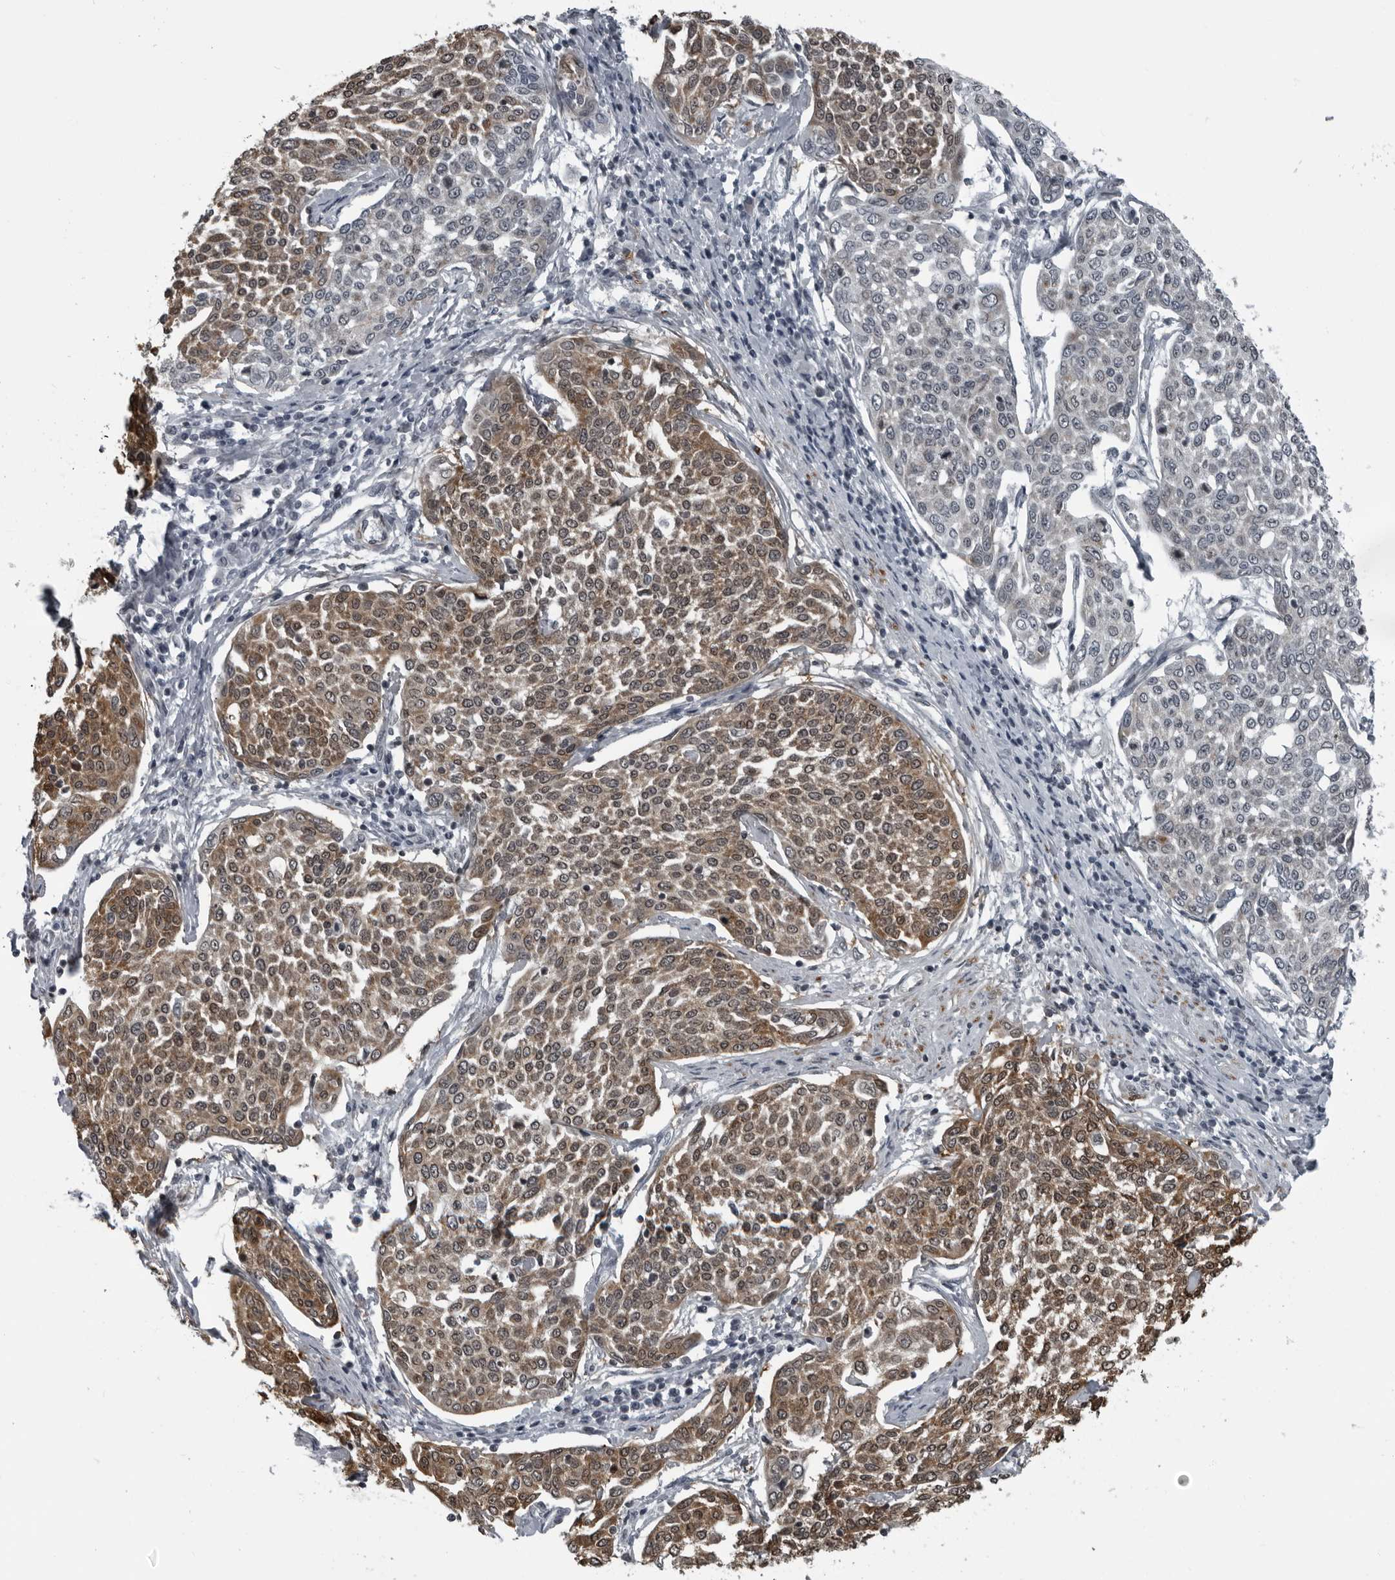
{"staining": {"intensity": "moderate", "quantity": "25%-75%", "location": "cytoplasmic/membranous,nuclear"}, "tissue": "cervical cancer", "cell_type": "Tumor cells", "image_type": "cancer", "snomed": [{"axis": "morphology", "description": "Squamous cell carcinoma, NOS"}, {"axis": "topography", "description": "Cervix"}], "caption": "A high-resolution micrograph shows immunohistochemistry (IHC) staining of squamous cell carcinoma (cervical), which displays moderate cytoplasmic/membranous and nuclear positivity in about 25%-75% of tumor cells. The staining was performed using DAB, with brown indicating positive protein expression. Nuclei are stained blue with hematoxylin.", "gene": "RTCA", "patient": {"sex": "female", "age": 34}}